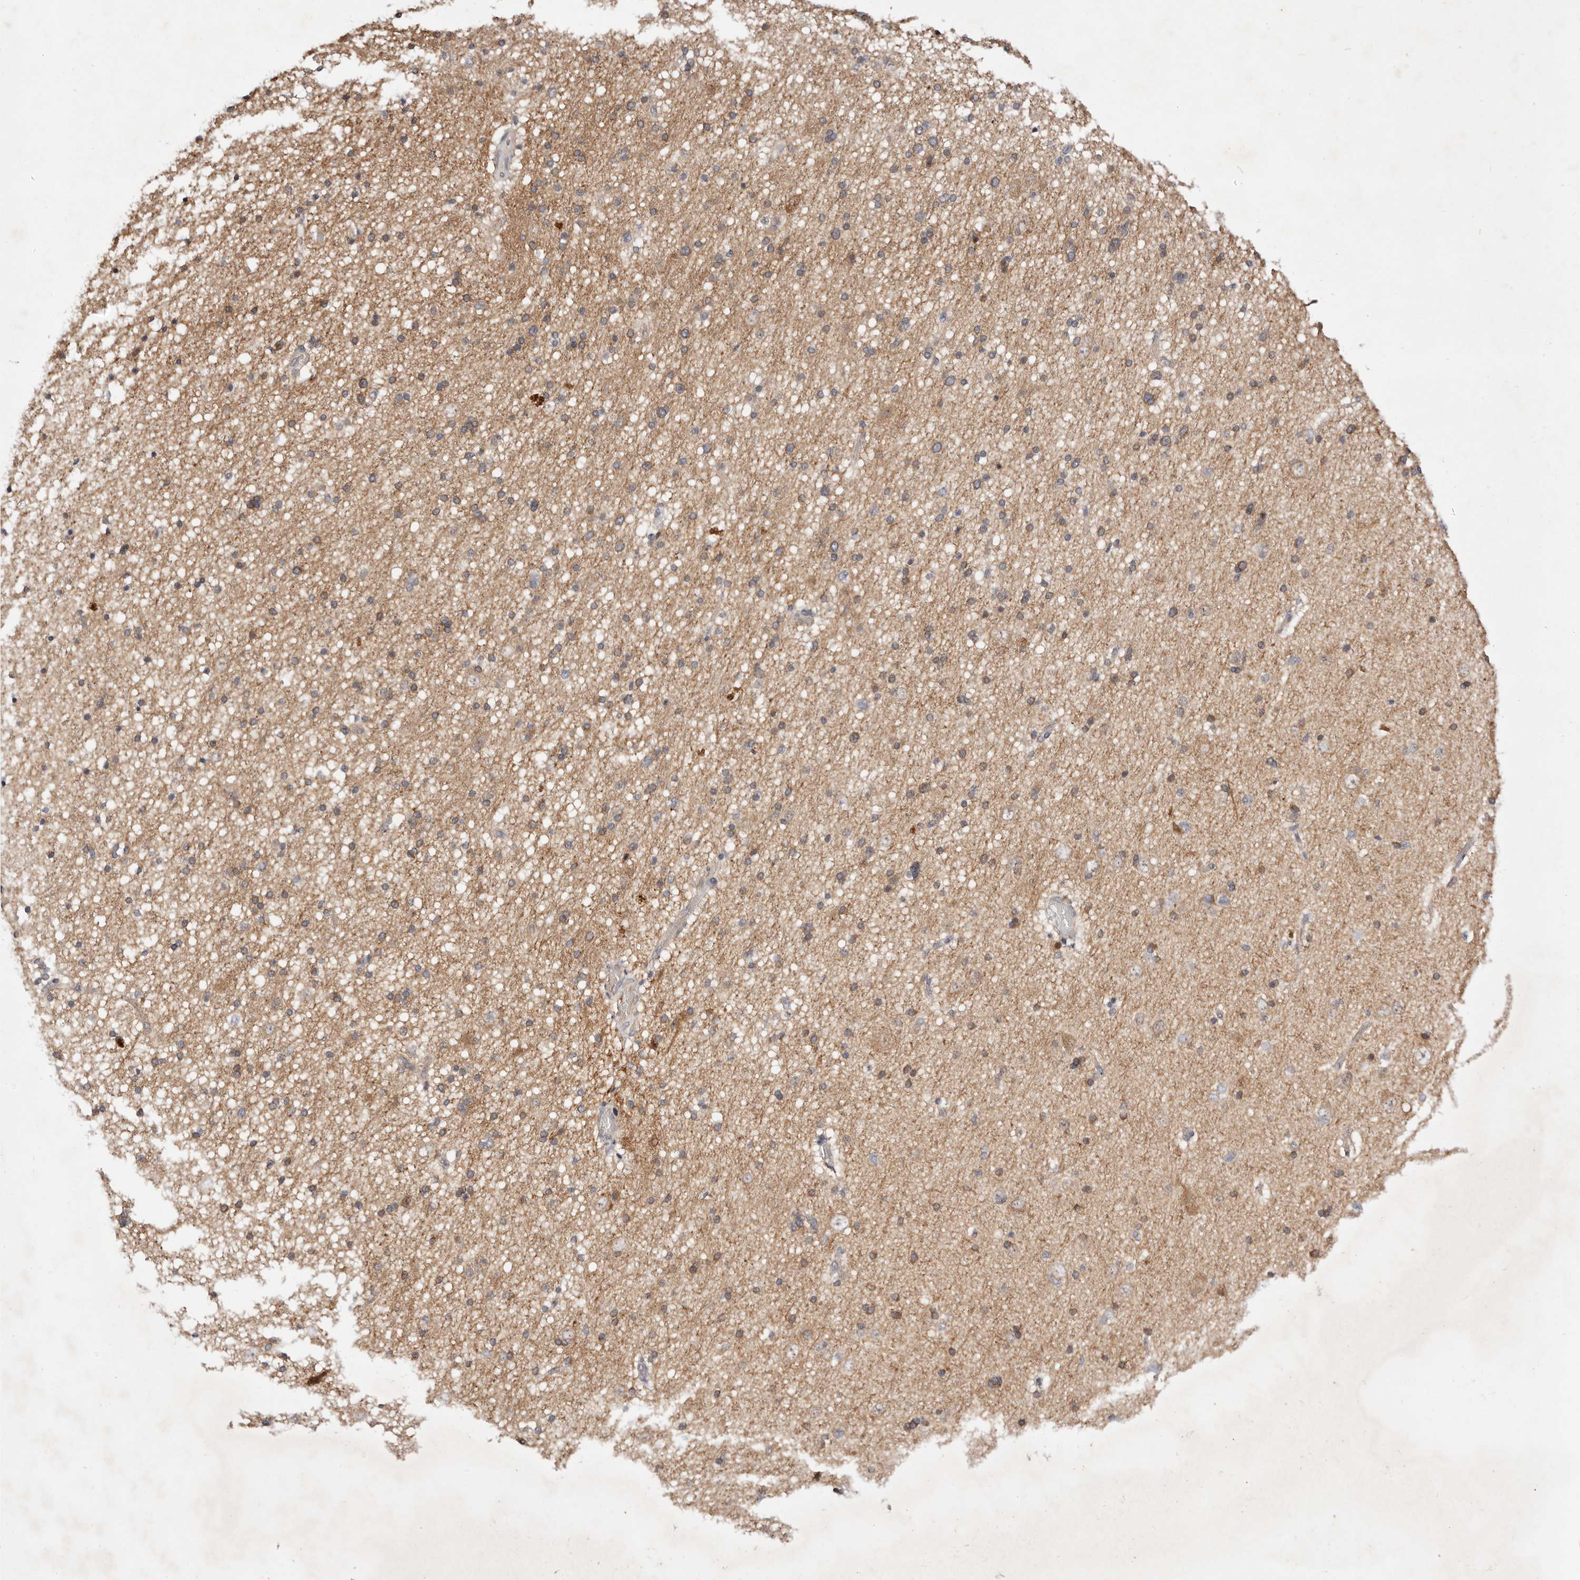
{"staining": {"intensity": "weak", "quantity": ">75%", "location": "cytoplasmic/membranous"}, "tissue": "cerebral cortex", "cell_type": "Endothelial cells", "image_type": "normal", "snomed": [{"axis": "morphology", "description": "Normal tissue, NOS"}, {"axis": "topography", "description": "Cerebral cortex"}], "caption": "Immunohistochemical staining of unremarkable human cerebral cortex shows weak cytoplasmic/membranous protein staining in approximately >75% of endothelial cells.", "gene": "WRN", "patient": {"sex": "male", "age": 34}}